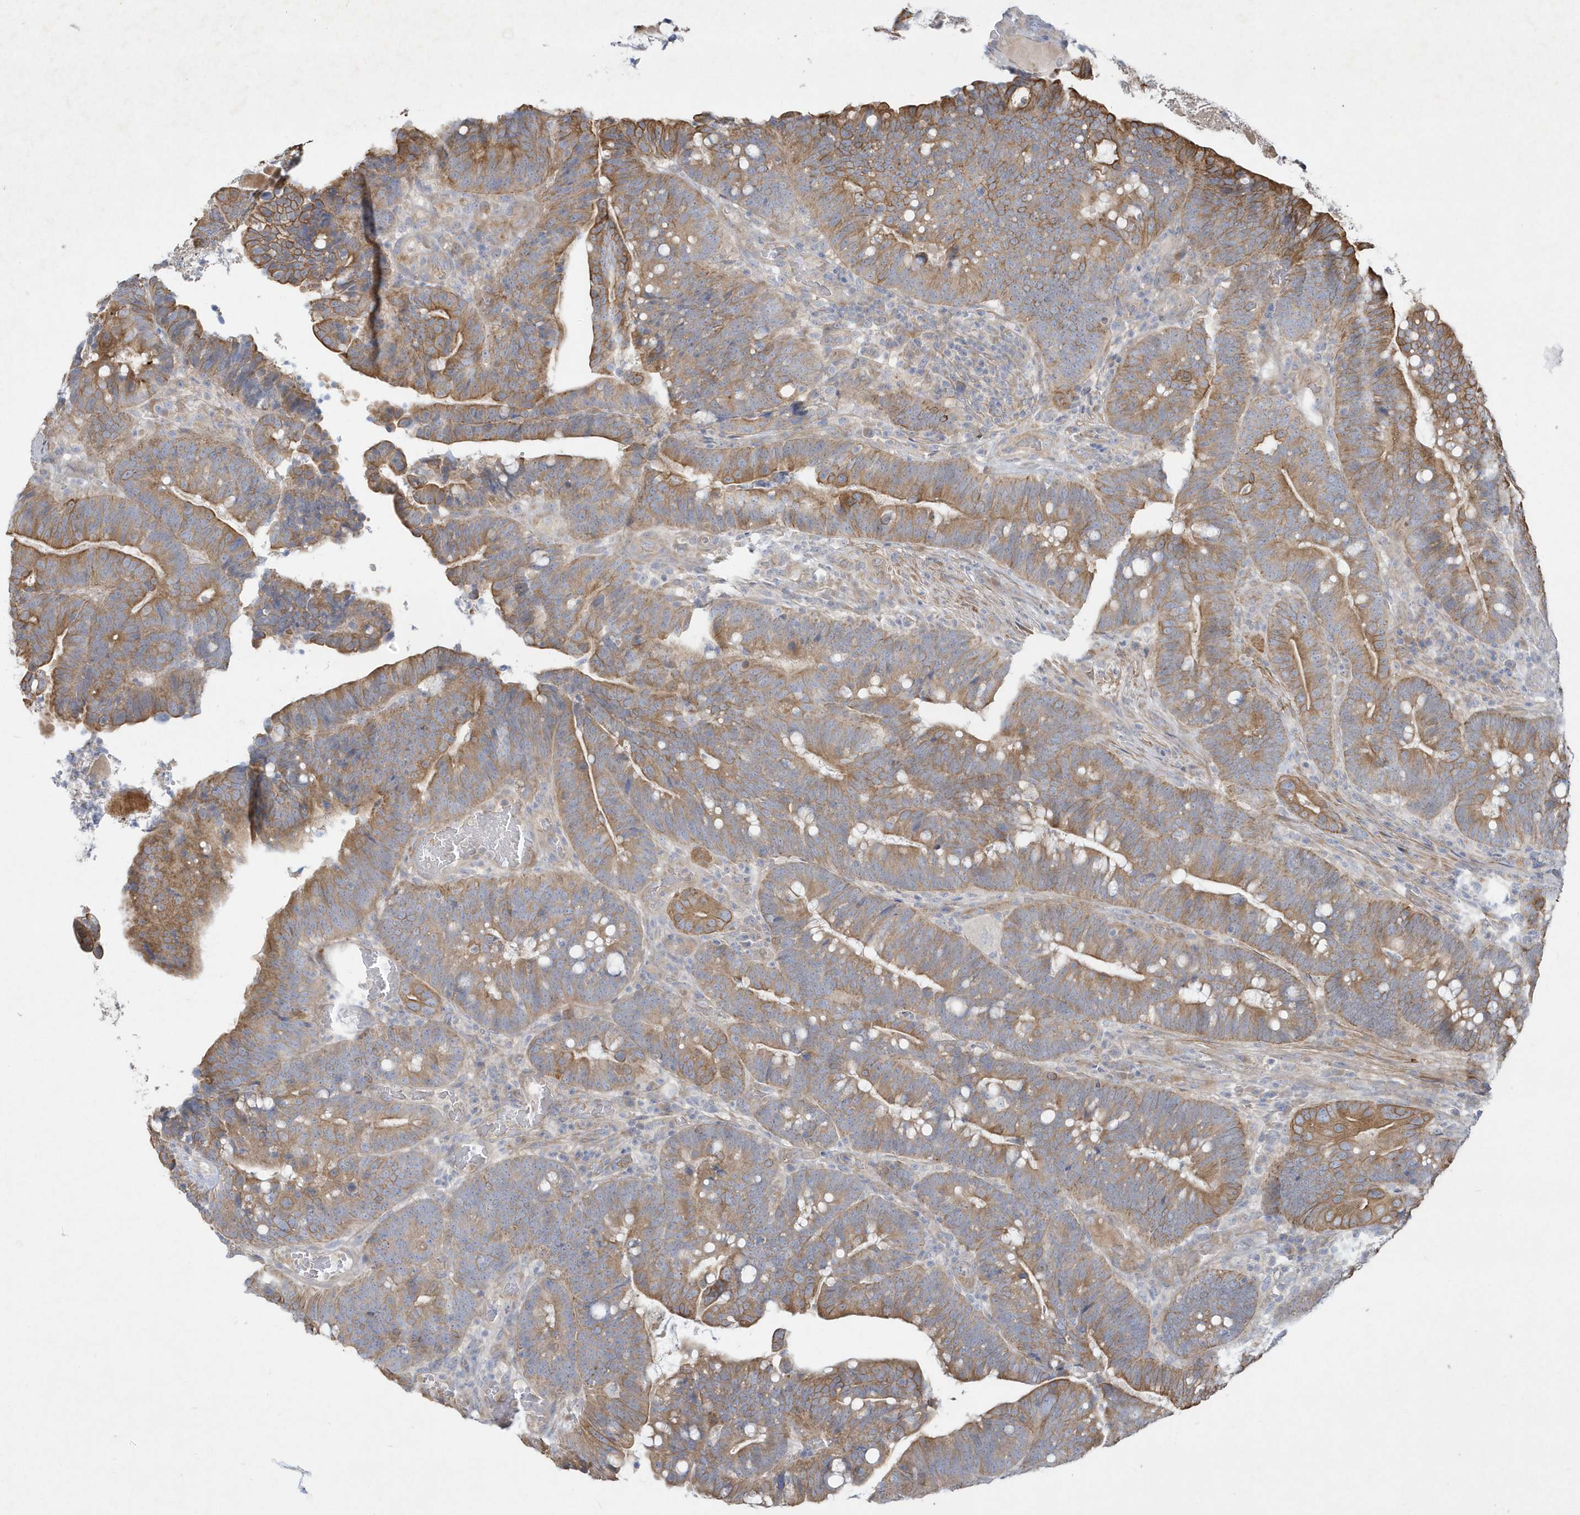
{"staining": {"intensity": "moderate", "quantity": ">75%", "location": "cytoplasmic/membranous"}, "tissue": "colorectal cancer", "cell_type": "Tumor cells", "image_type": "cancer", "snomed": [{"axis": "morphology", "description": "Adenocarcinoma, NOS"}, {"axis": "topography", "description": "Colon"}], "caption": "This micrograph reveals immunohistochemistry (IHC) staining of human colorectal cancer (adenocarcinoma), with medium moderate cytoplasmic/membranous positivity in about >75% of tumor cells.", "gene": "LARS1", "patient": {"sex": "female", "age": 66}}